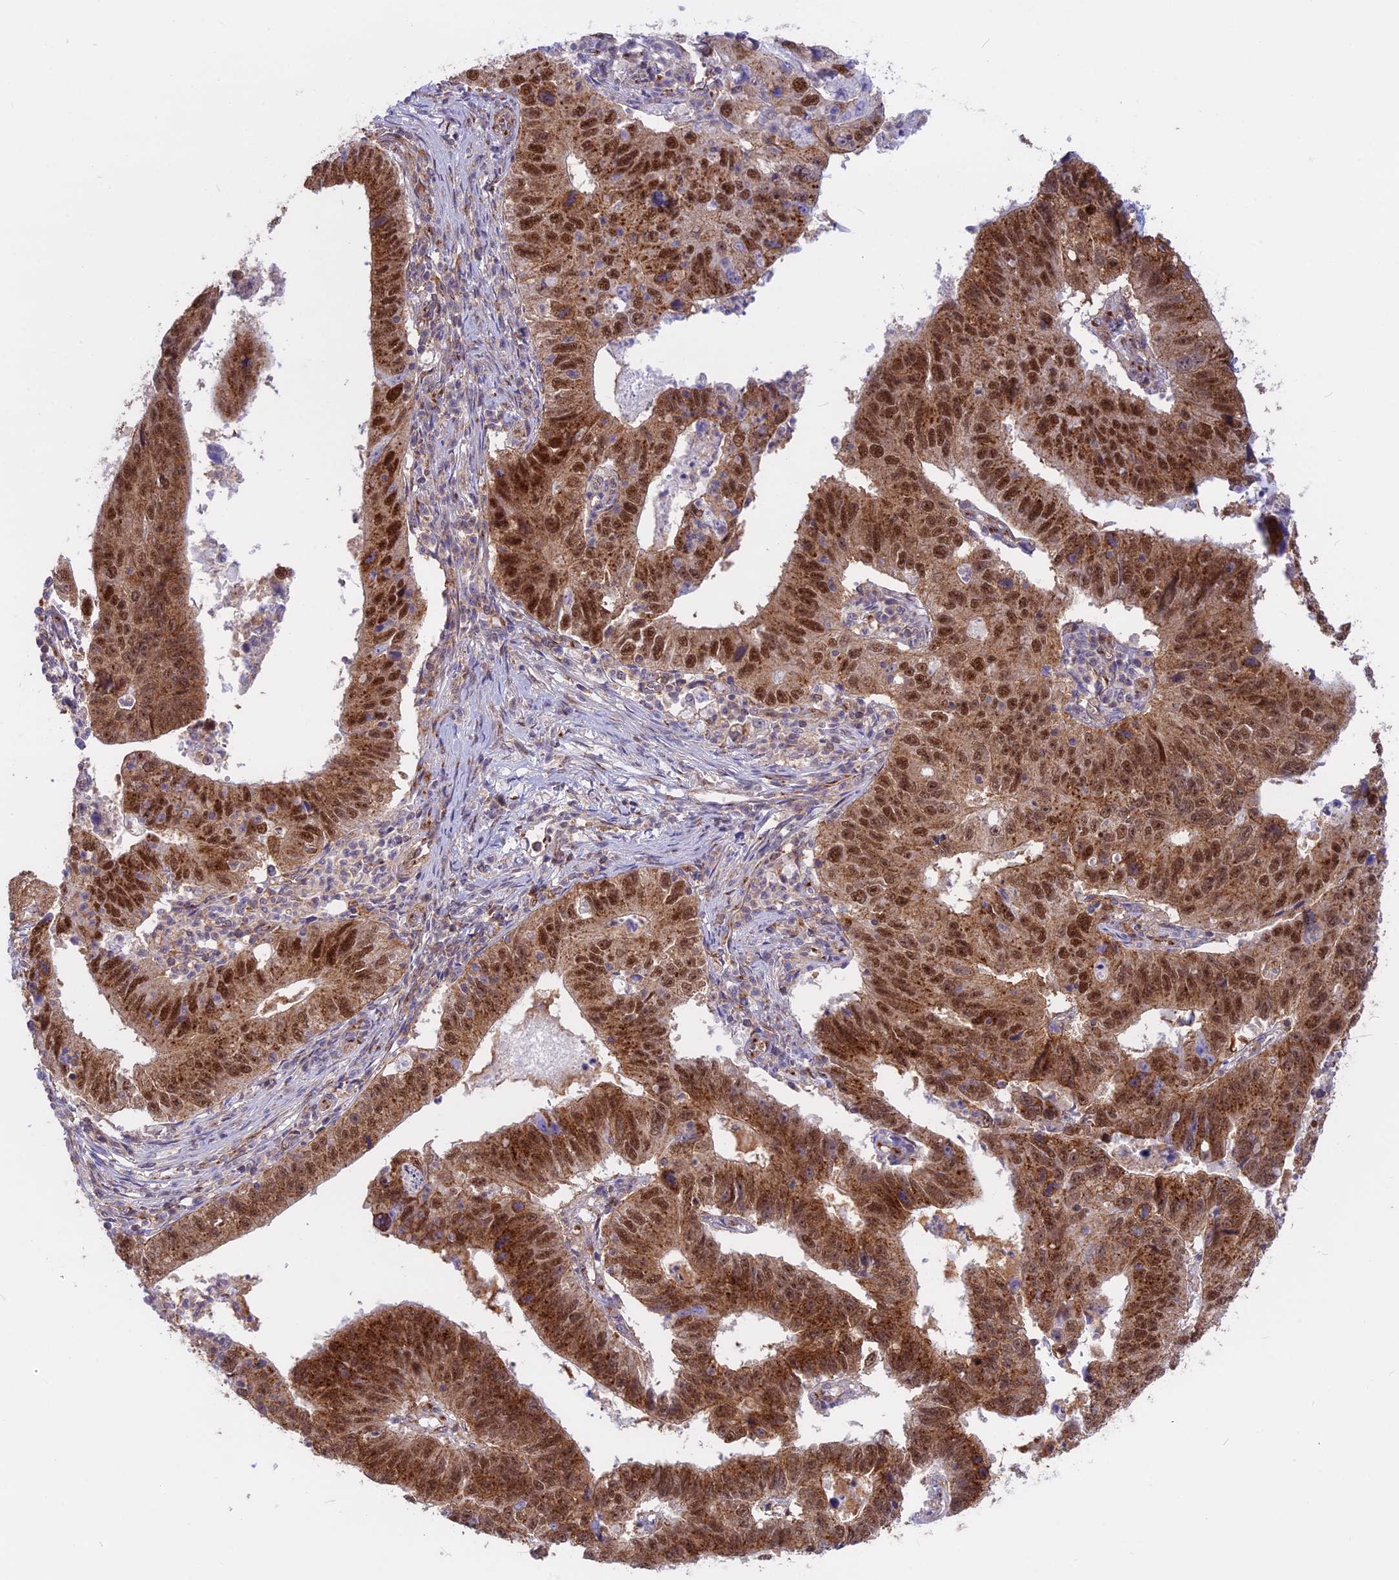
{"staining": {"intensity": "strong", "quantity": ">75%", "location": "cytoplasmic/membranous,nuclear"}, "tissue": "stomach cancer", "cell_type": "Tumor cells", "image_type": "cancer", "snomed": [{"axis": "morphology", "description": "Adenocarcinoma, NOS"}, {"axis": "topography", "description": "Stomach"}], "caption": "IHC micrograph of stomach cancer stained for a protein (brown), which exhibits high levels of strong cytoplasmic/membranous and nuclear positivity in approximately >75% of tumor cells.", "gene": "CLINT1", "patient": {"sex": "male", "age": 59}}